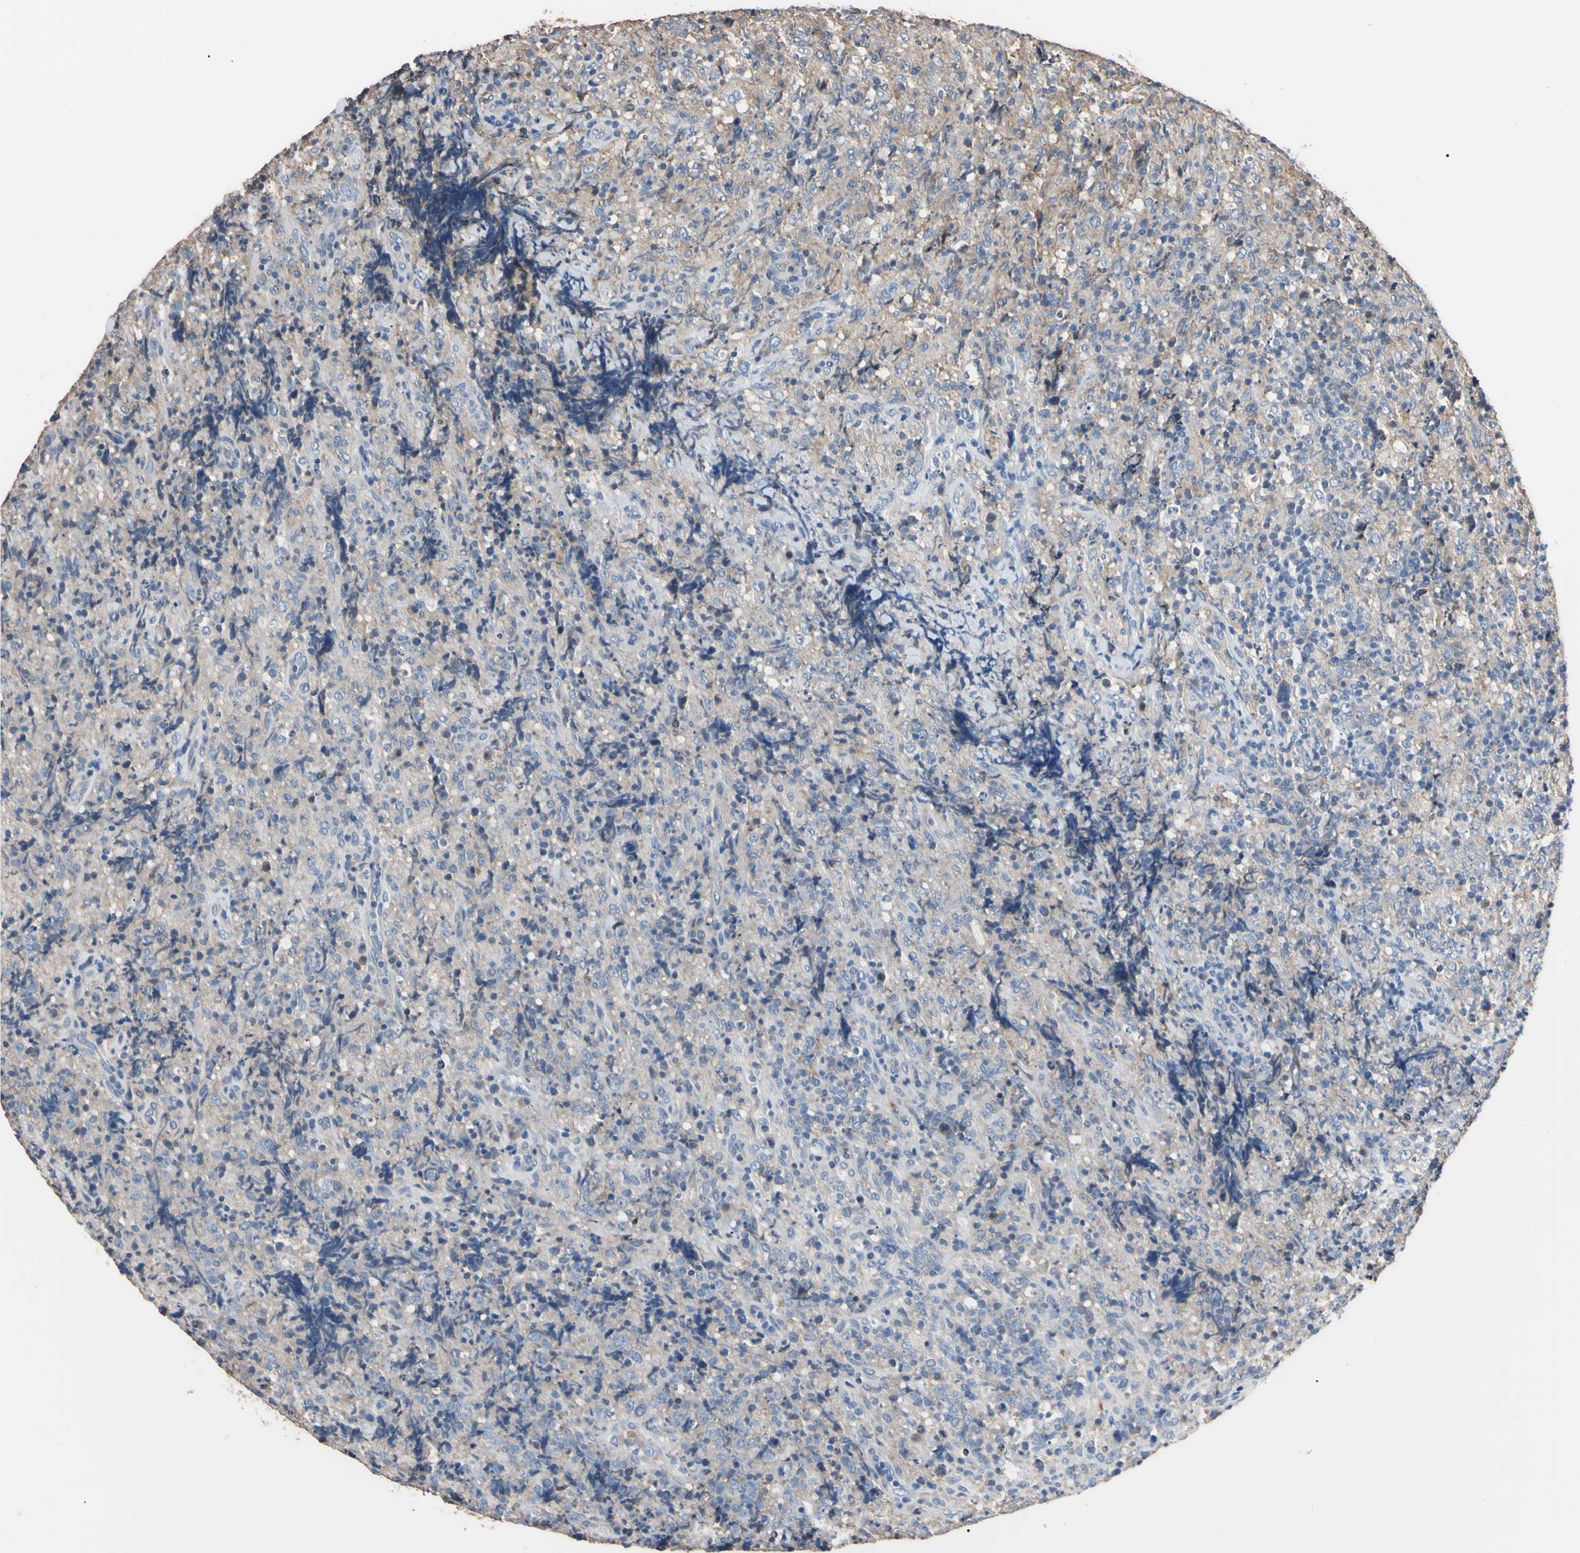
{"staining": {"intensity": "weak", "quantity": "<25%", "location": "cytoplasmic/membranous"}, "tissue": "lymphoma", "cell_type": "Tumor cells", "image_type": "cancer", "snomed": [{"axis": "morphology", "description": "Malignant lymphoma, non-Hodgkin's type, High grade"}, {"axis": "topography", "description": "Tonsil"}], "caption": "High power microscopy image of an IHC histopathology image of high-grade malignant lymphoma, non-Hodgkin's type, revealing no significant expression in tumor cells. (Brightfield microscopy of DAB (3,3'-diaminobenzidine) immunohistochemistry at high magnification).", "gene": "PNKD", "patient": {"sex": "female", "age": 36}}